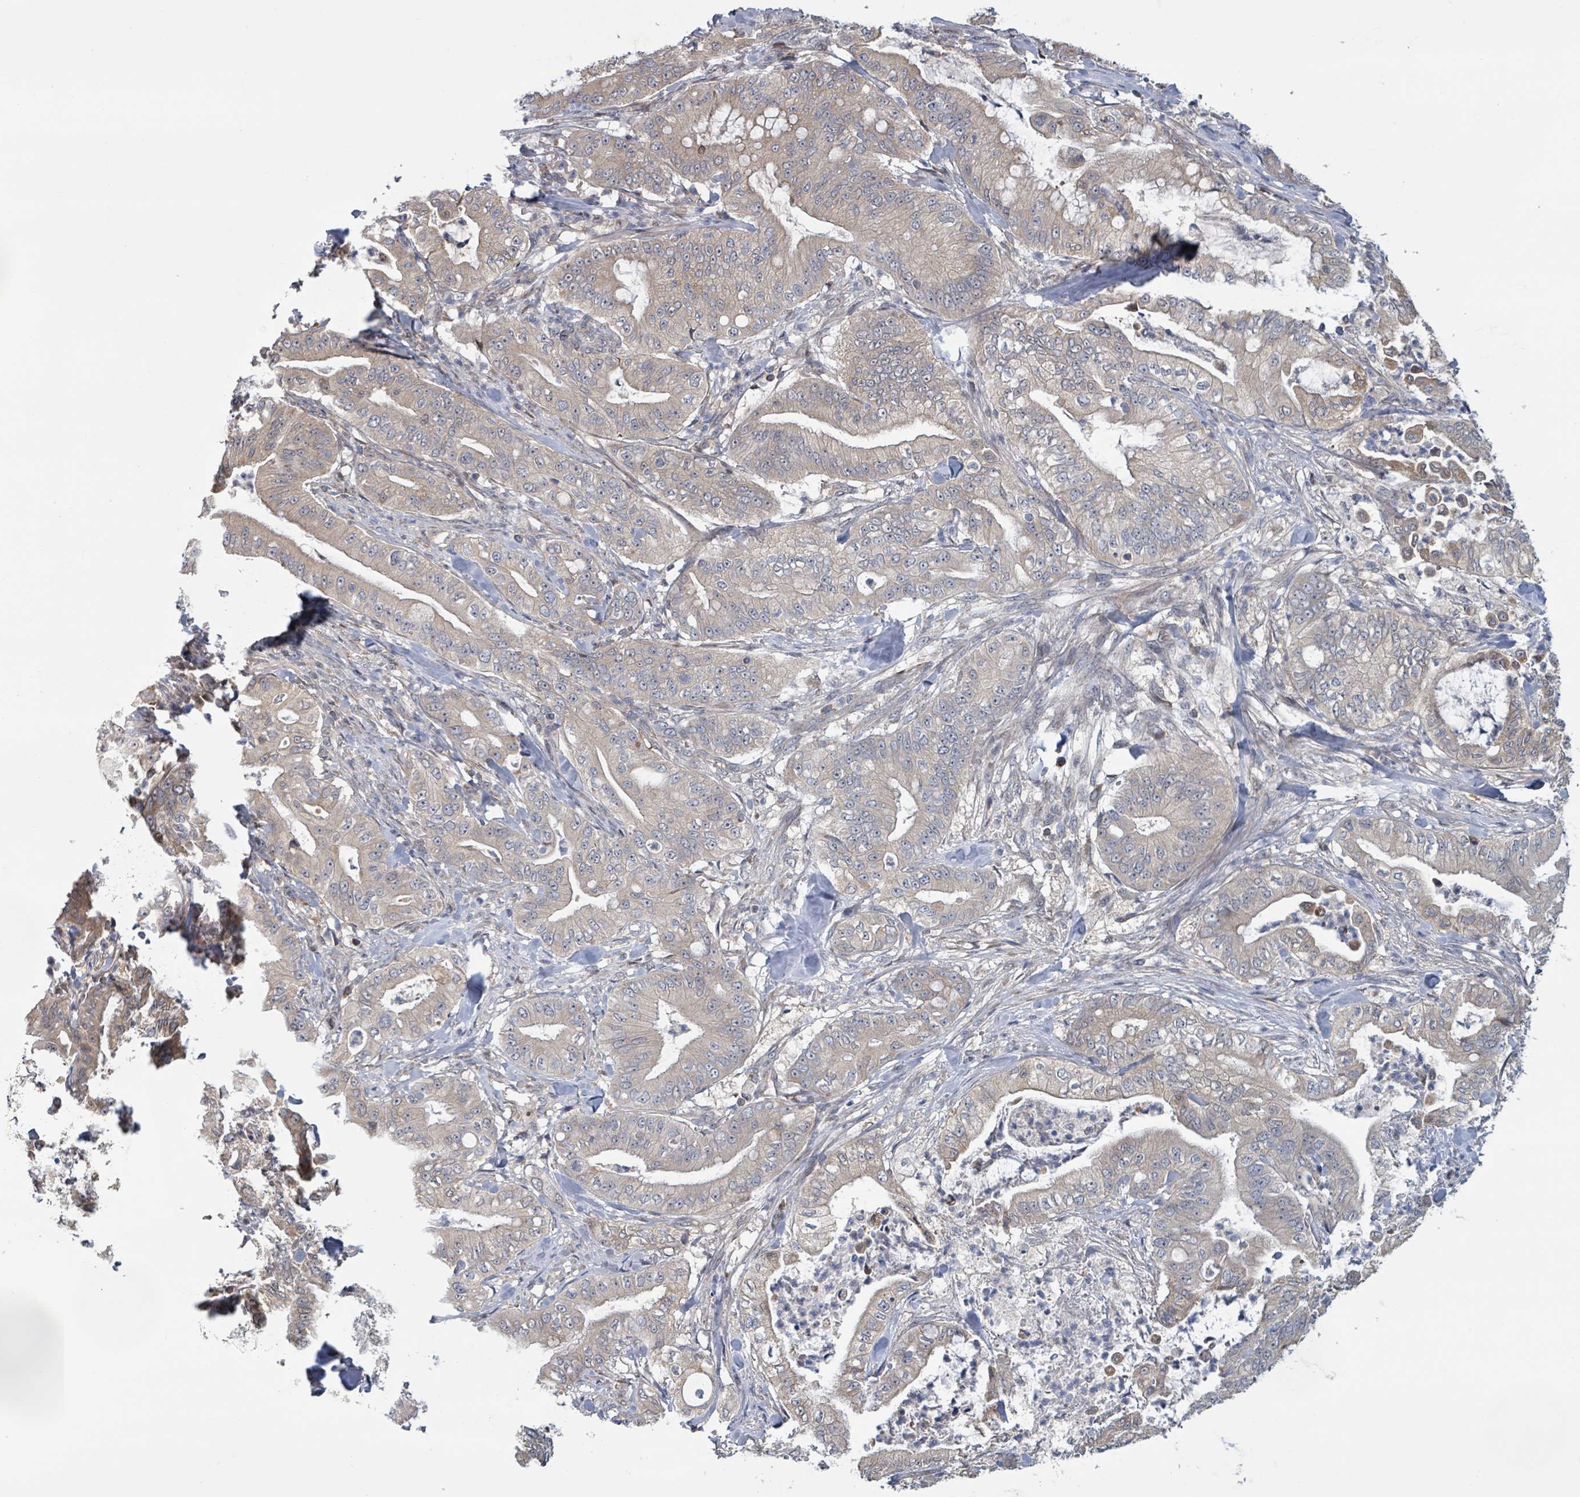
{"staining": {"intensity": "weak", "quantity": "25%-75%", "location": "cytoplasmic/membranous"}, "tissue": "pancreatic cancer", "cell_type": "Tumor cells", "image_type": "cancer", "snomed": [{"axis": "morphology", "description": "Adenocarcinoma, NOS"}, {"axis": "topography", "description": "Pancreas"}], "caption": "Tumor cells reveal low levels of weak cytoplasmic/membranous positivity in approximately 25%-75% of cells in human adenocarcinoma (pancreatic).", "gene": "HIVEP1", "patient": {"sex": "male", "age": 71}}